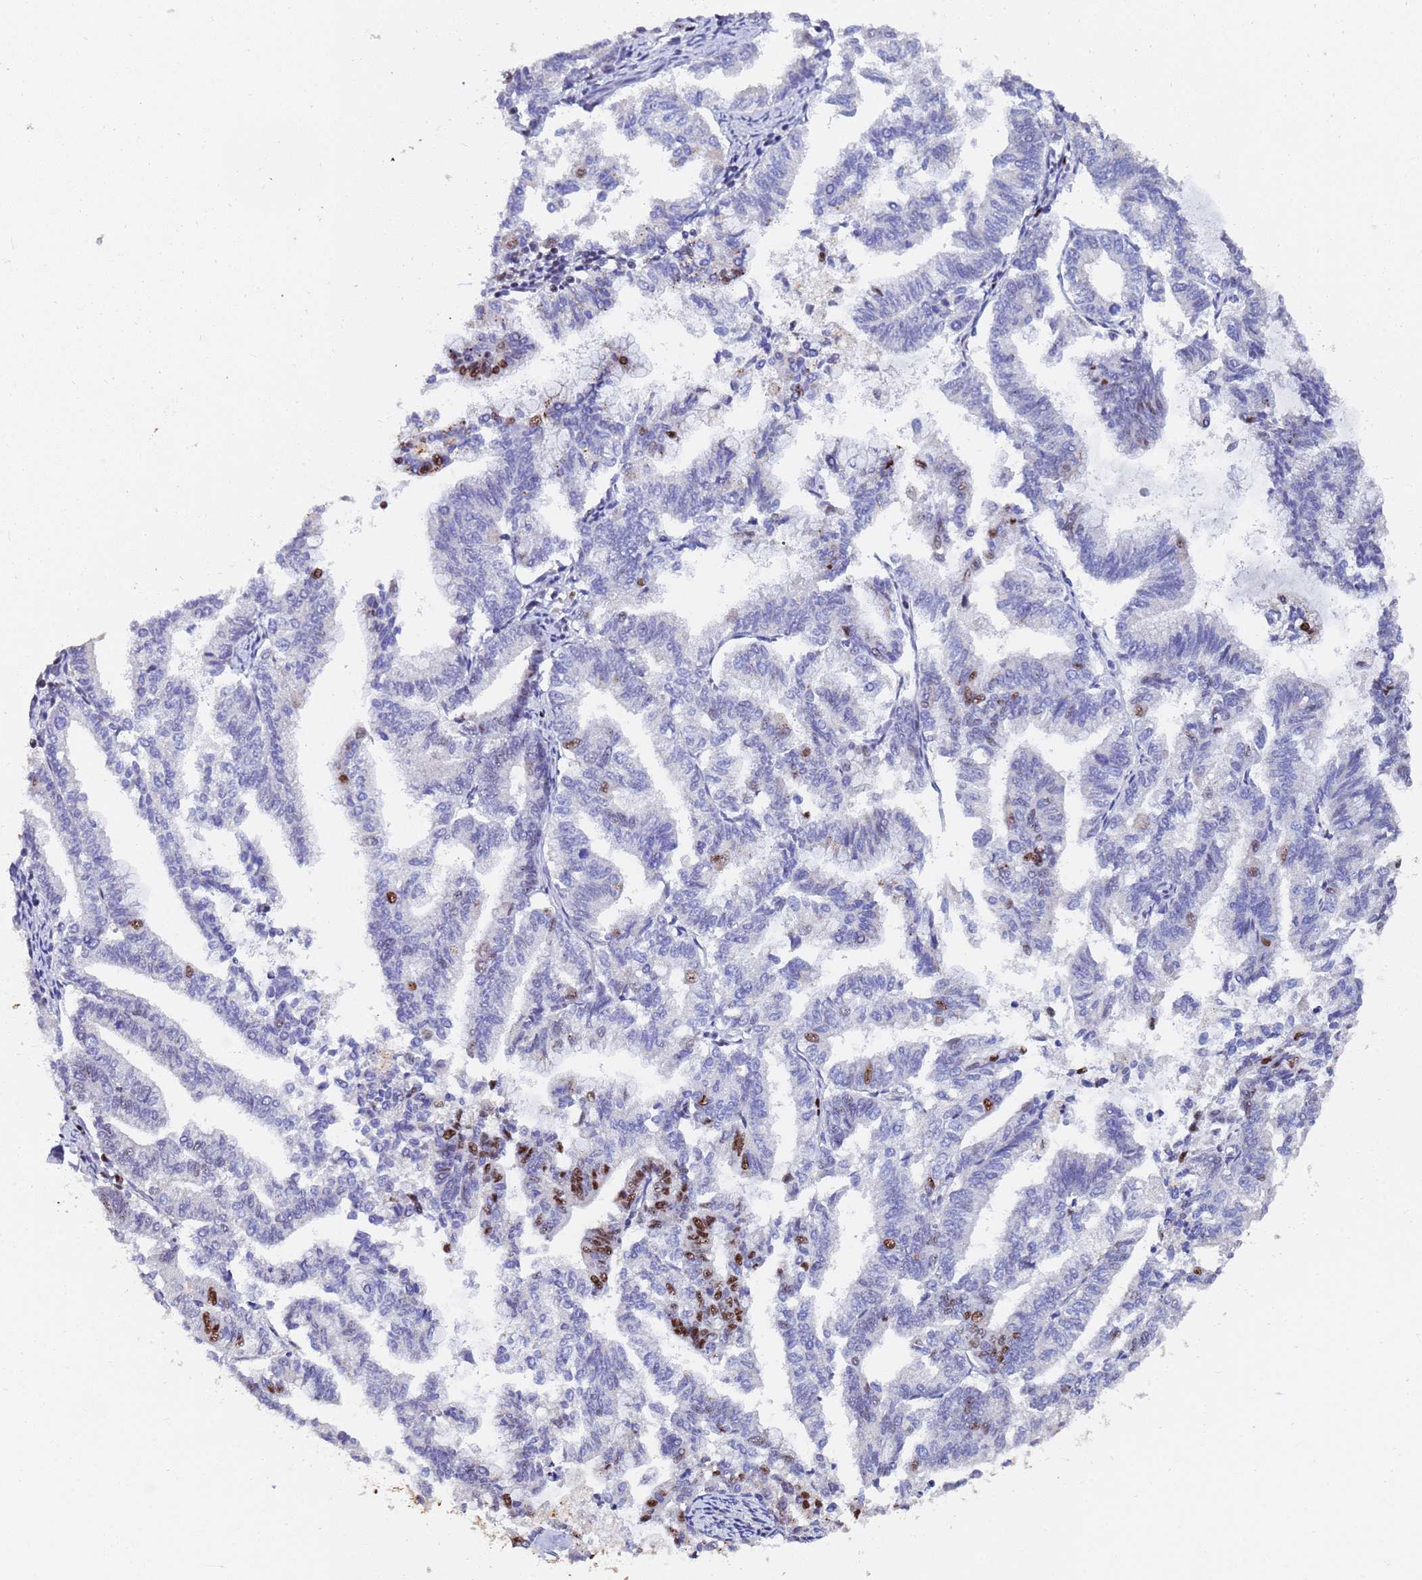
{"staining": {"intensity": "moderate", "quantity": "<25%", "location": "nuclear"}, "tissue": "endometrial cancer", "cell_type": "Tumor cells", "image_type": "cancer", "snomed": [{"axis": "morphology", "description": "Adenocarcinoma, NOS"}, {"axis": "topography", "description": "Endometrium"}], "caption": "Protein staining of endometrial cancer tissue shows moderate nuclear expression in approximately <25% of tumor cells.", "gene": "SF3B2", "patient": {"sex": "female", "age": 79}}